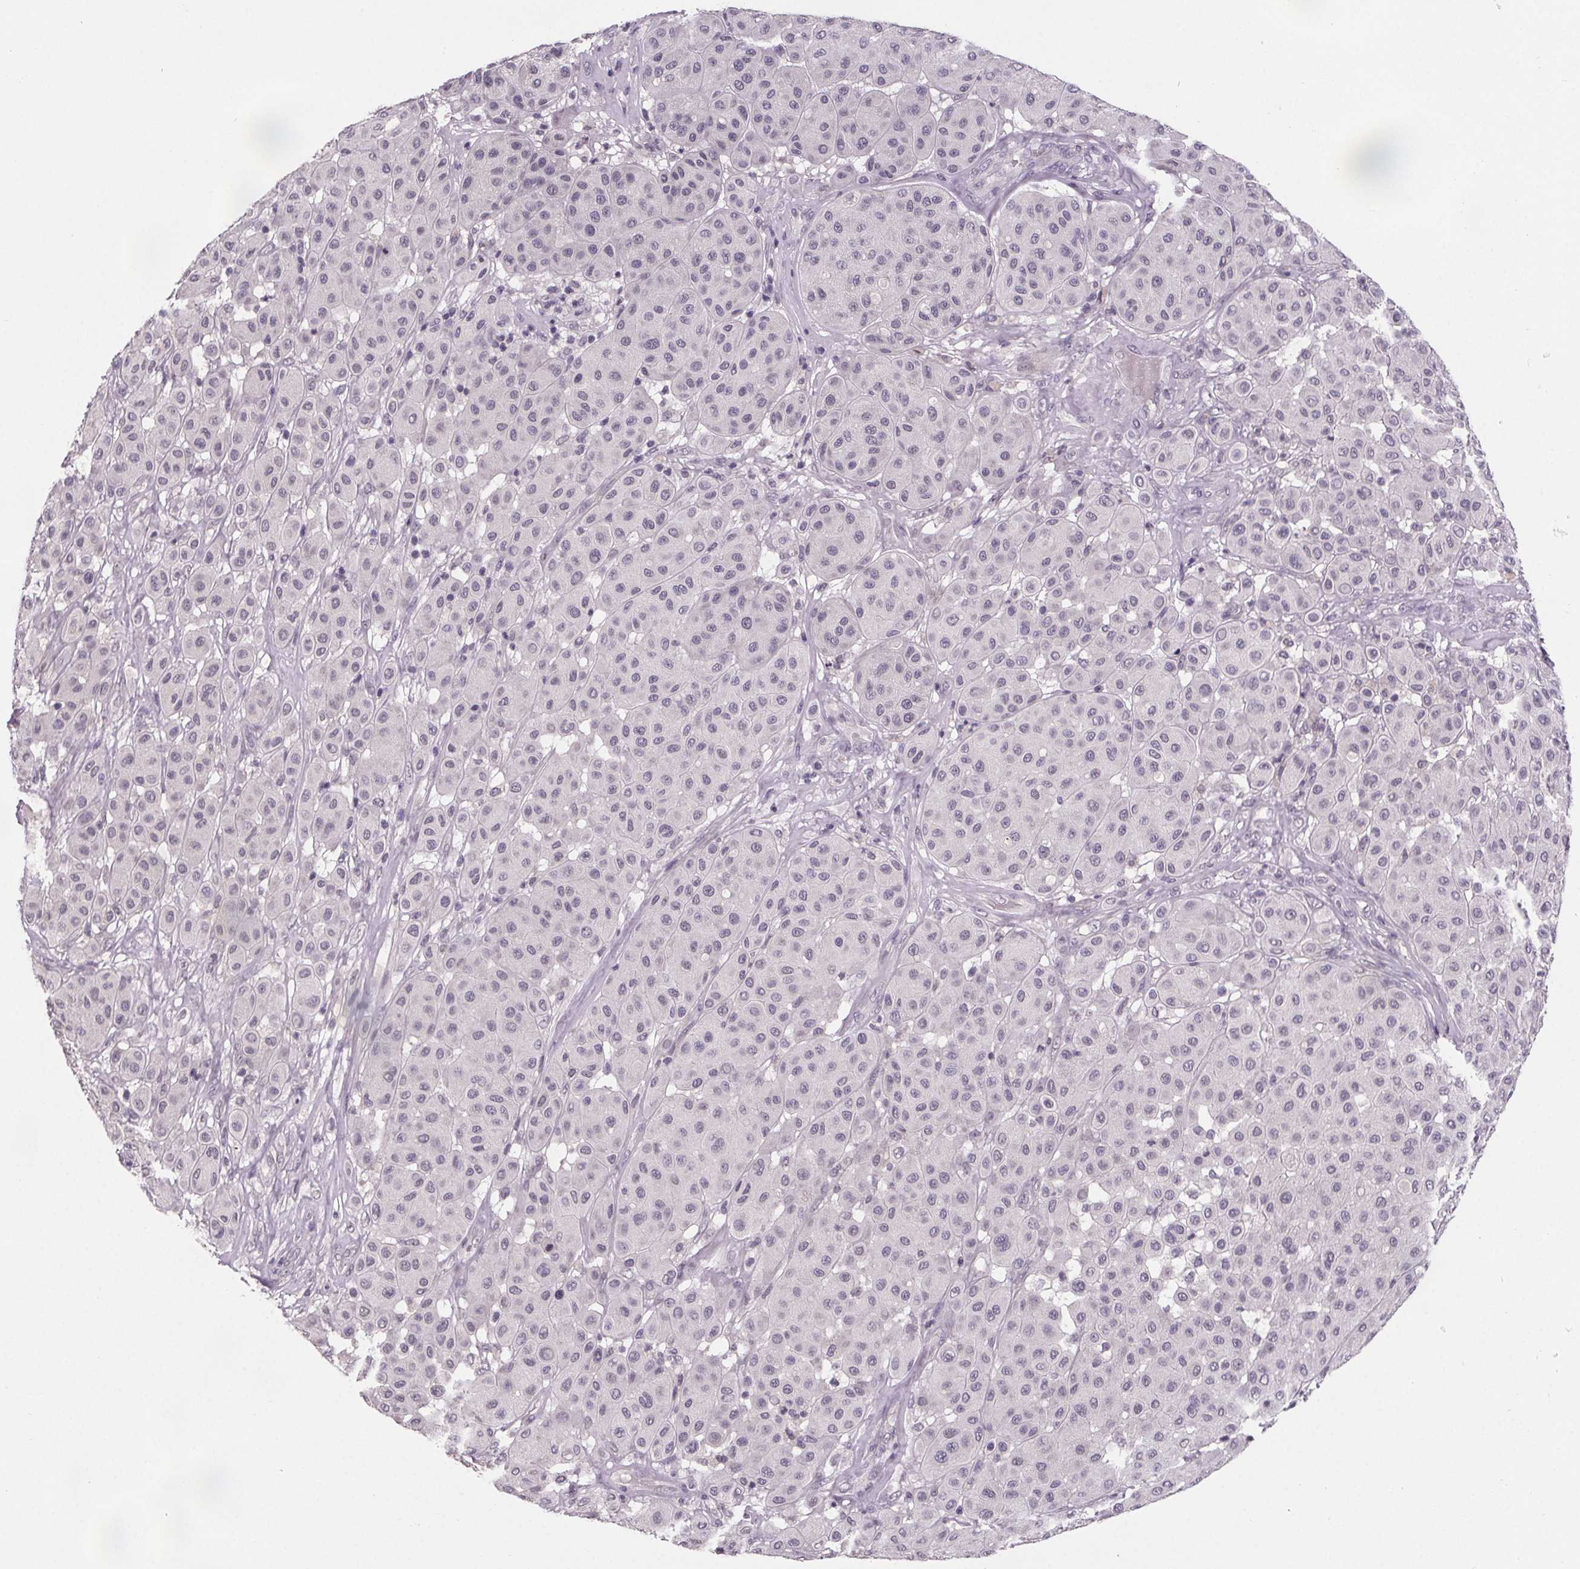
{"staining": {"intensity": "negative", "quantity": "none", "location": "none"}, "tissue": "melanoma", "cell_type": "Tumor cells", "image_type": "cancer", "snomed": [{"axis": "morphology", "description": "Malignant melanoma, Metastatic site"}, {"axis": "topography", "description": "Smooth muscle"}], "caption": "Immunohistochemistry (IHC) micrograph of malignant melanoma (metastatic site) stained for a protein (brown), which displays no staining in tumor cells.", "gene": "NKX6-1", "patient": {"sex": "male", "age": 41}}